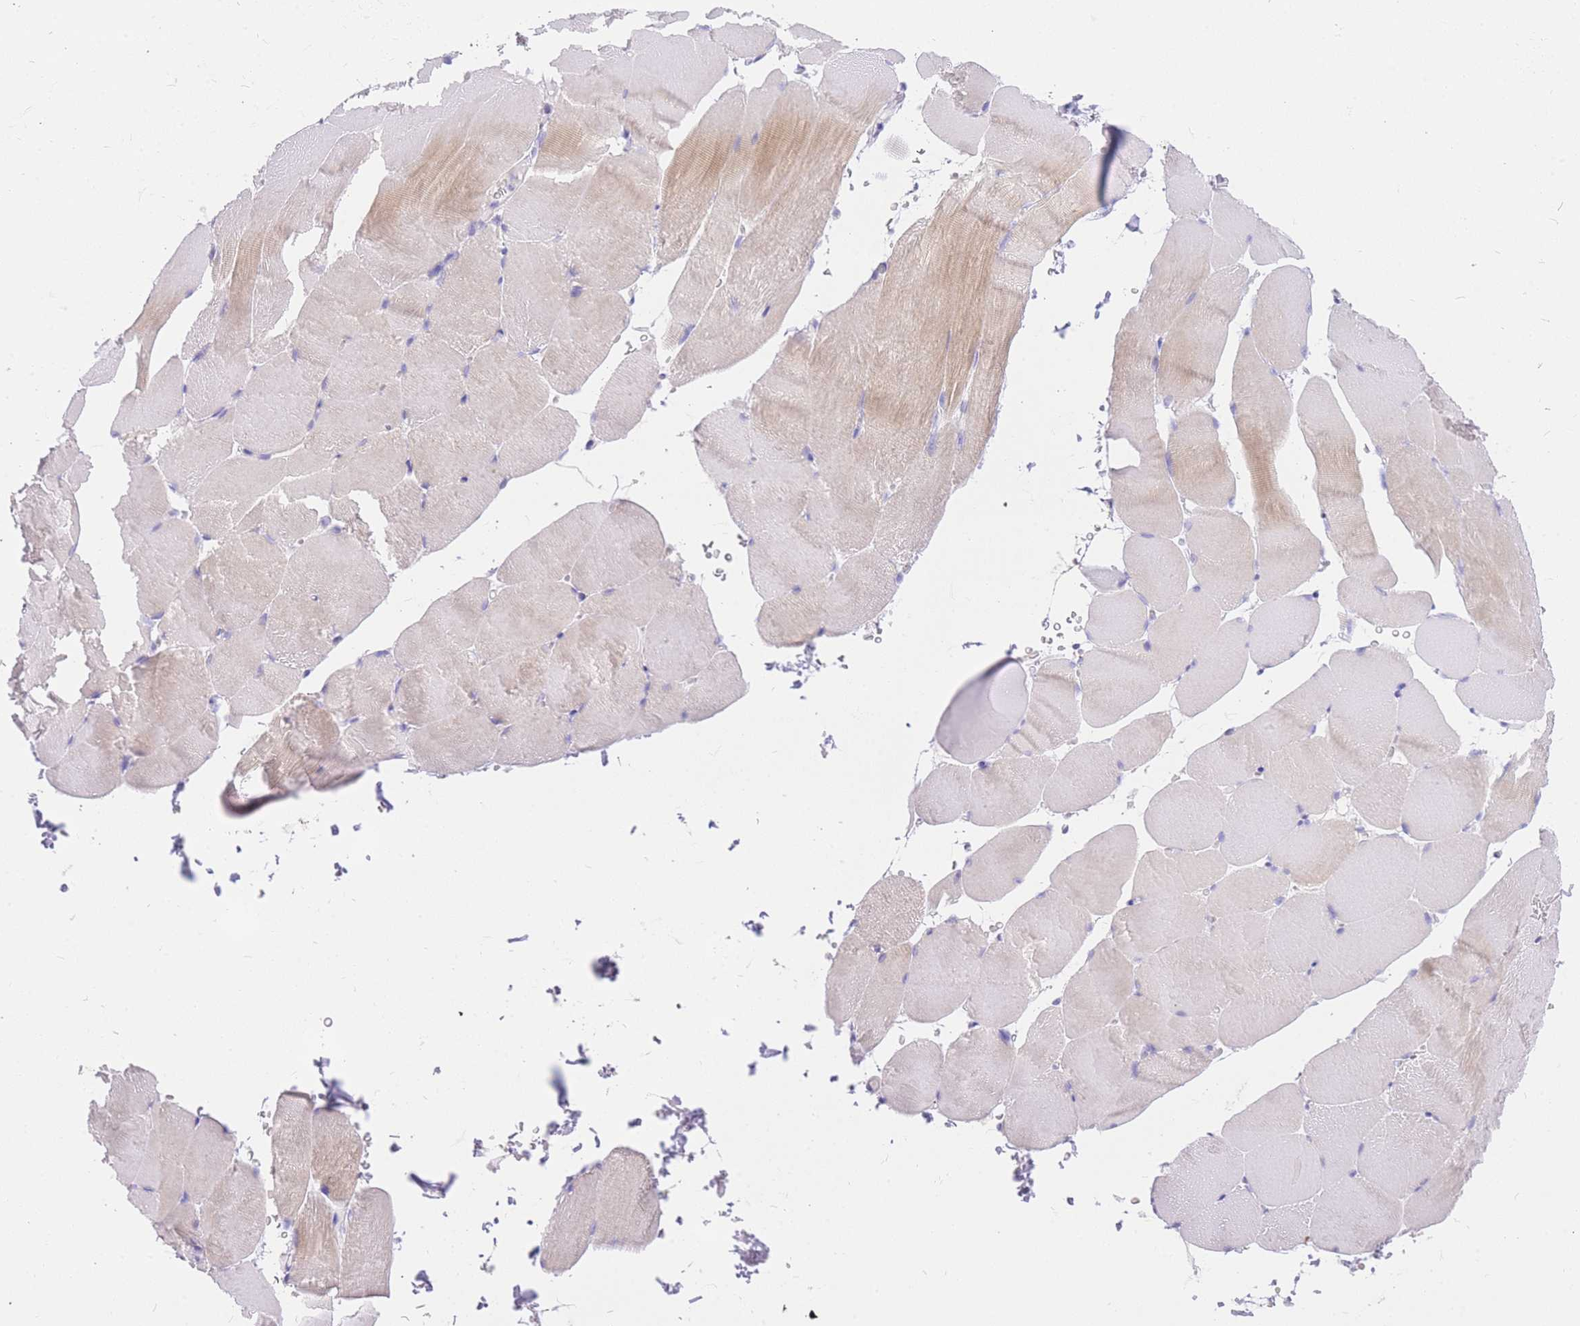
{"staining": {"intensity": "weak", "quantity": "25%-75%", "location": "cytoplasmic/membranous"}, "tissue": "skeletal muscle", "cell_type": "Myocytes", "image_type": "normal", "snomed": [{"axis": "morphology", "description": "Normal tissue, NOS"}, {"axis": "topography", "description": "Skeletal muscle"}, {"axis": "topography", "description": "Parathyroid gland"}], "caption": "An immunohistochemistry micrograph of unremarkable tissue is shown. Protein staining in brown highlights weak cytoplasmic/membranous positivity in skeletal muscle within myocytes.", "gene": "UPK1A", "patient": {"sex": "female", "age": 37}}